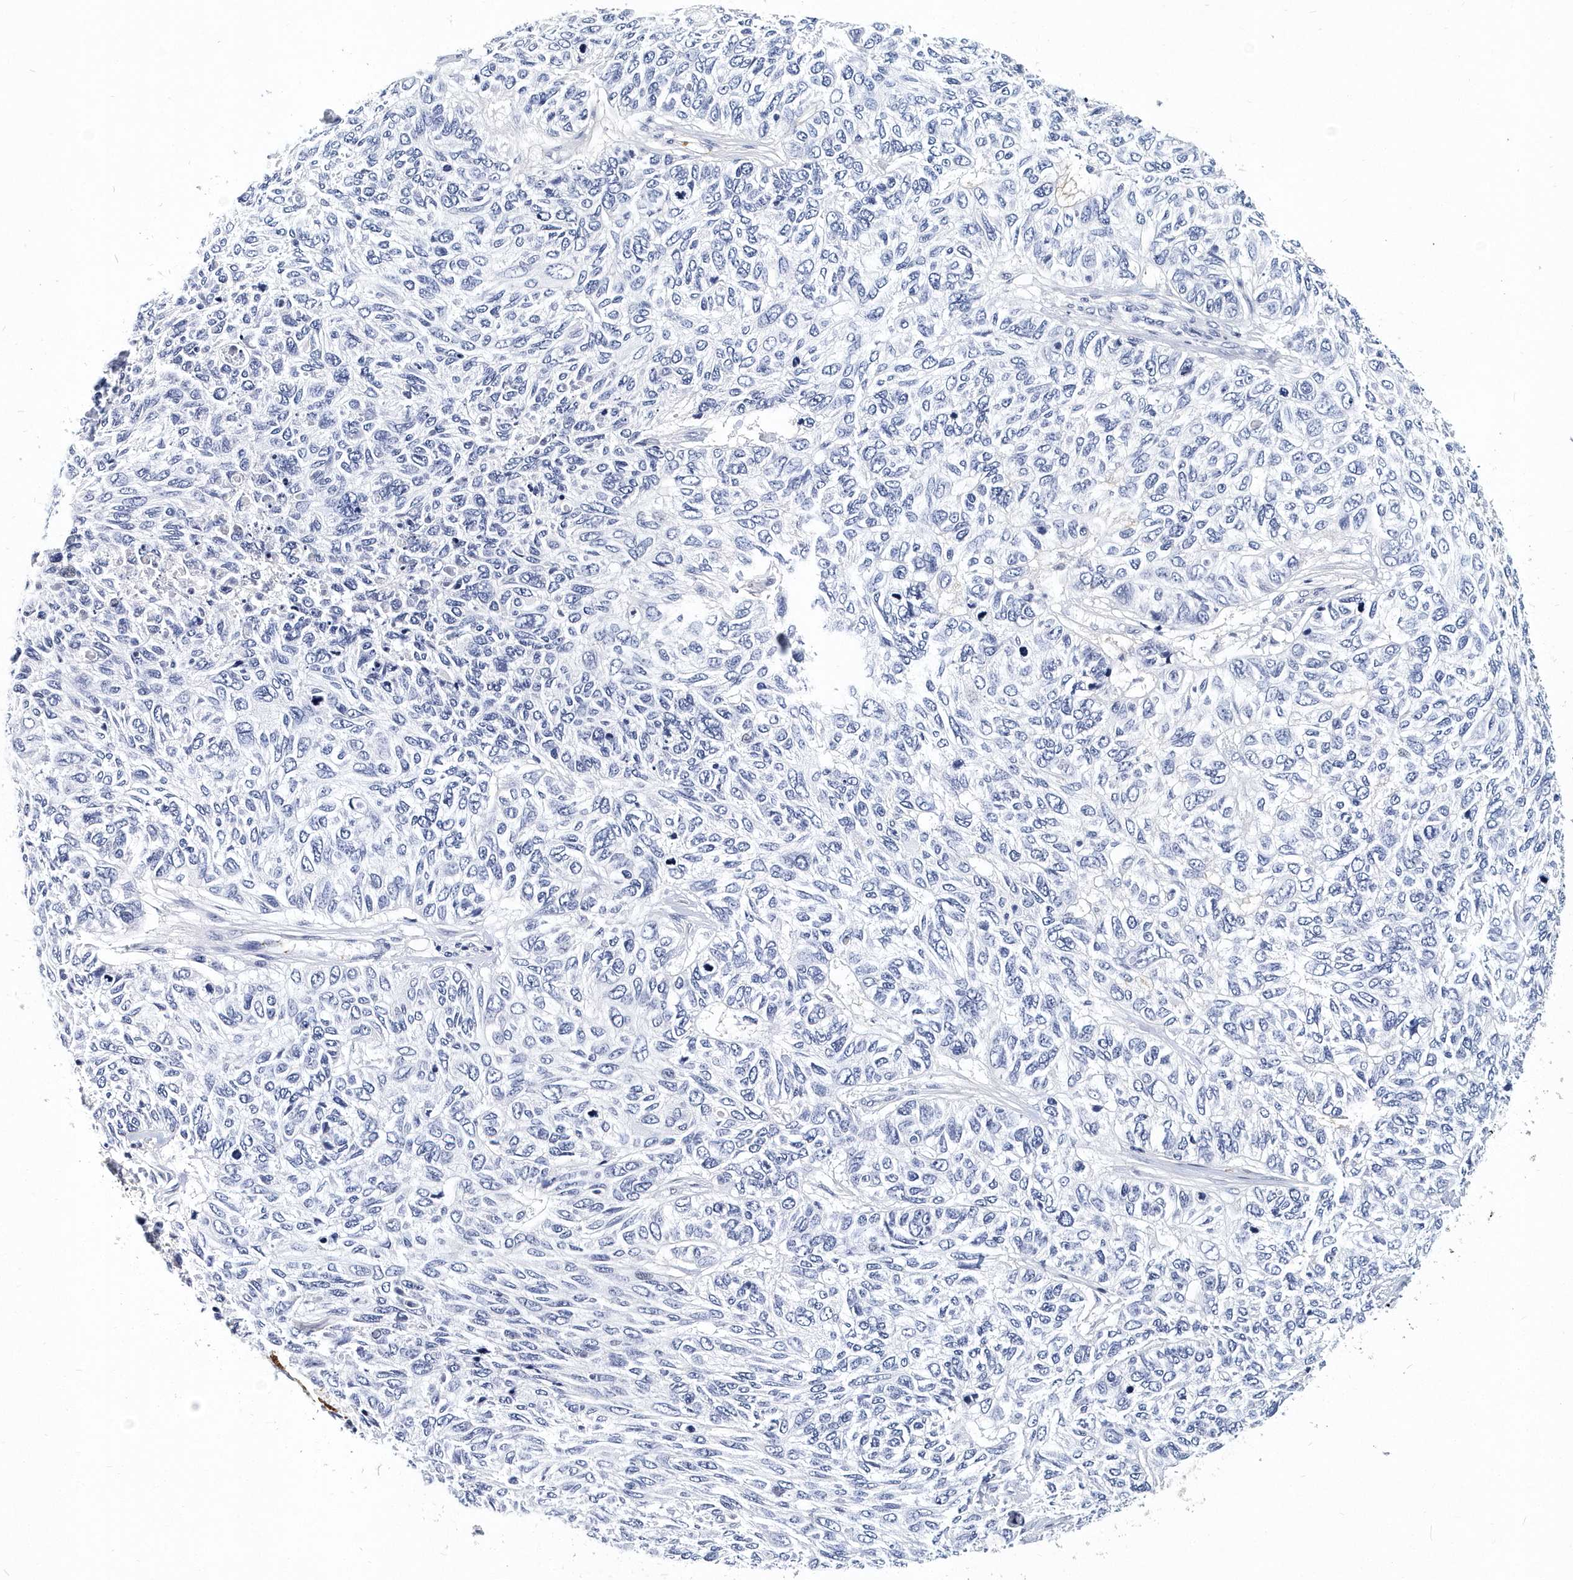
{"staining": {"intensity": "negative", "quantity": "none", "location": "none"}, "tissue": "skin cancer", "cell_type": "Tumor cells", "image_type": "cancer", "snomed": [{"axis": "morphology", "description": "Basal cell carcinoma"}, {"axis": "topography", "description": "Skin"}], "caption": "This micrograph is of basal cell carcinoma (skin) stained with IHC to label a protein in brown with the nuclei are counter-stained blue. There is no positivity in tumor cells.", "gene": "ITGA2B", "patient": {"sex": "female", "age": 65}}